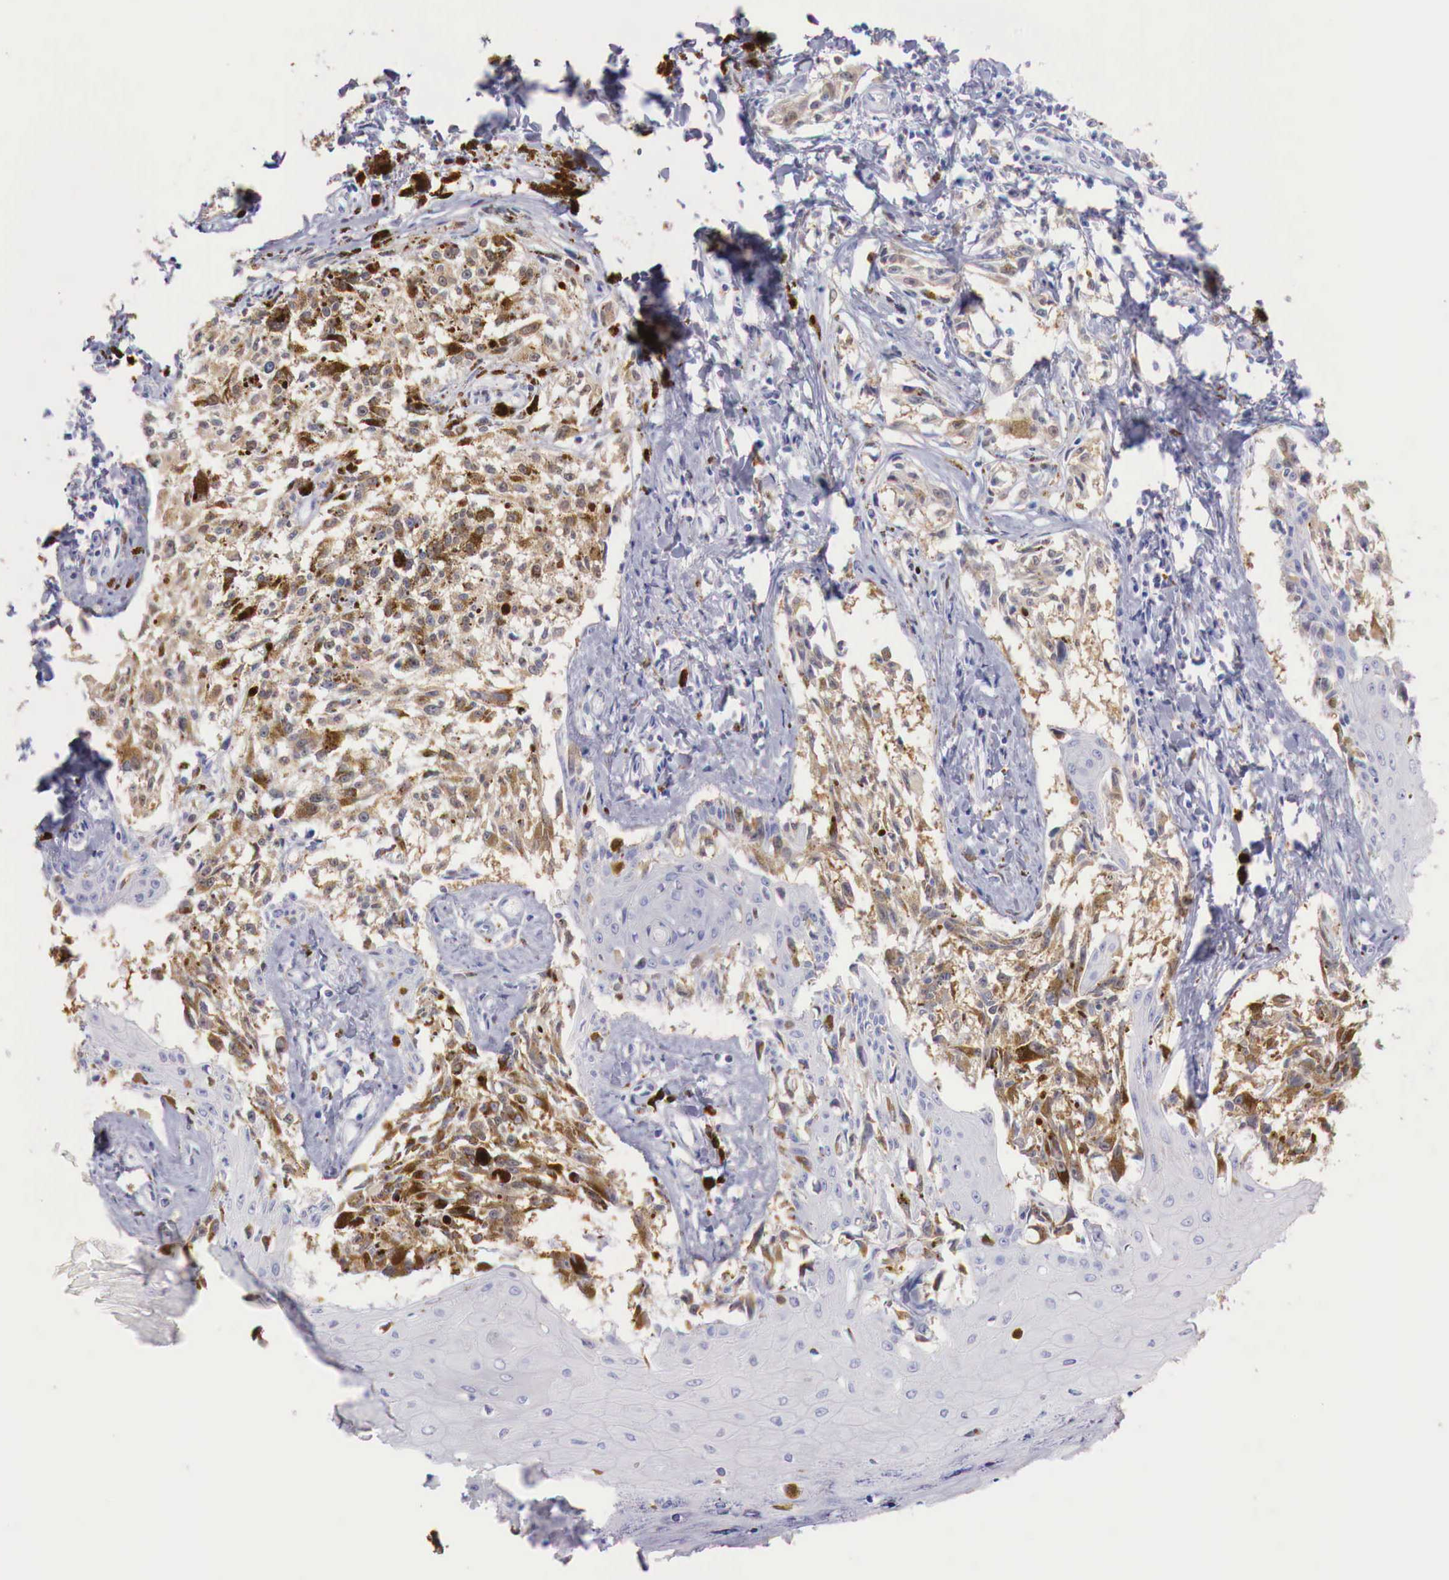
{"staining": {"intensity": "moderate", "quantity": ">75%", "location": "cytoplasmic/membranous,nuclear"}, "tissue": "melanoma", "cell_type": "Tumor cells", "image_type": "cancer", "snomed": [{"axis": "morphology", "description": "Malignant melanoma, NOS"}, {"axis": "topography", "description": "Skin"}], "caption": "DAB immunohistochemical staining of malignant melanoma reveals moderate cytoplasmic/membranous and nuclear protein expression in approximately >75% of tumor cells.", "gene": "RENBP", "patient": {"sex": "female", "age": 82}}